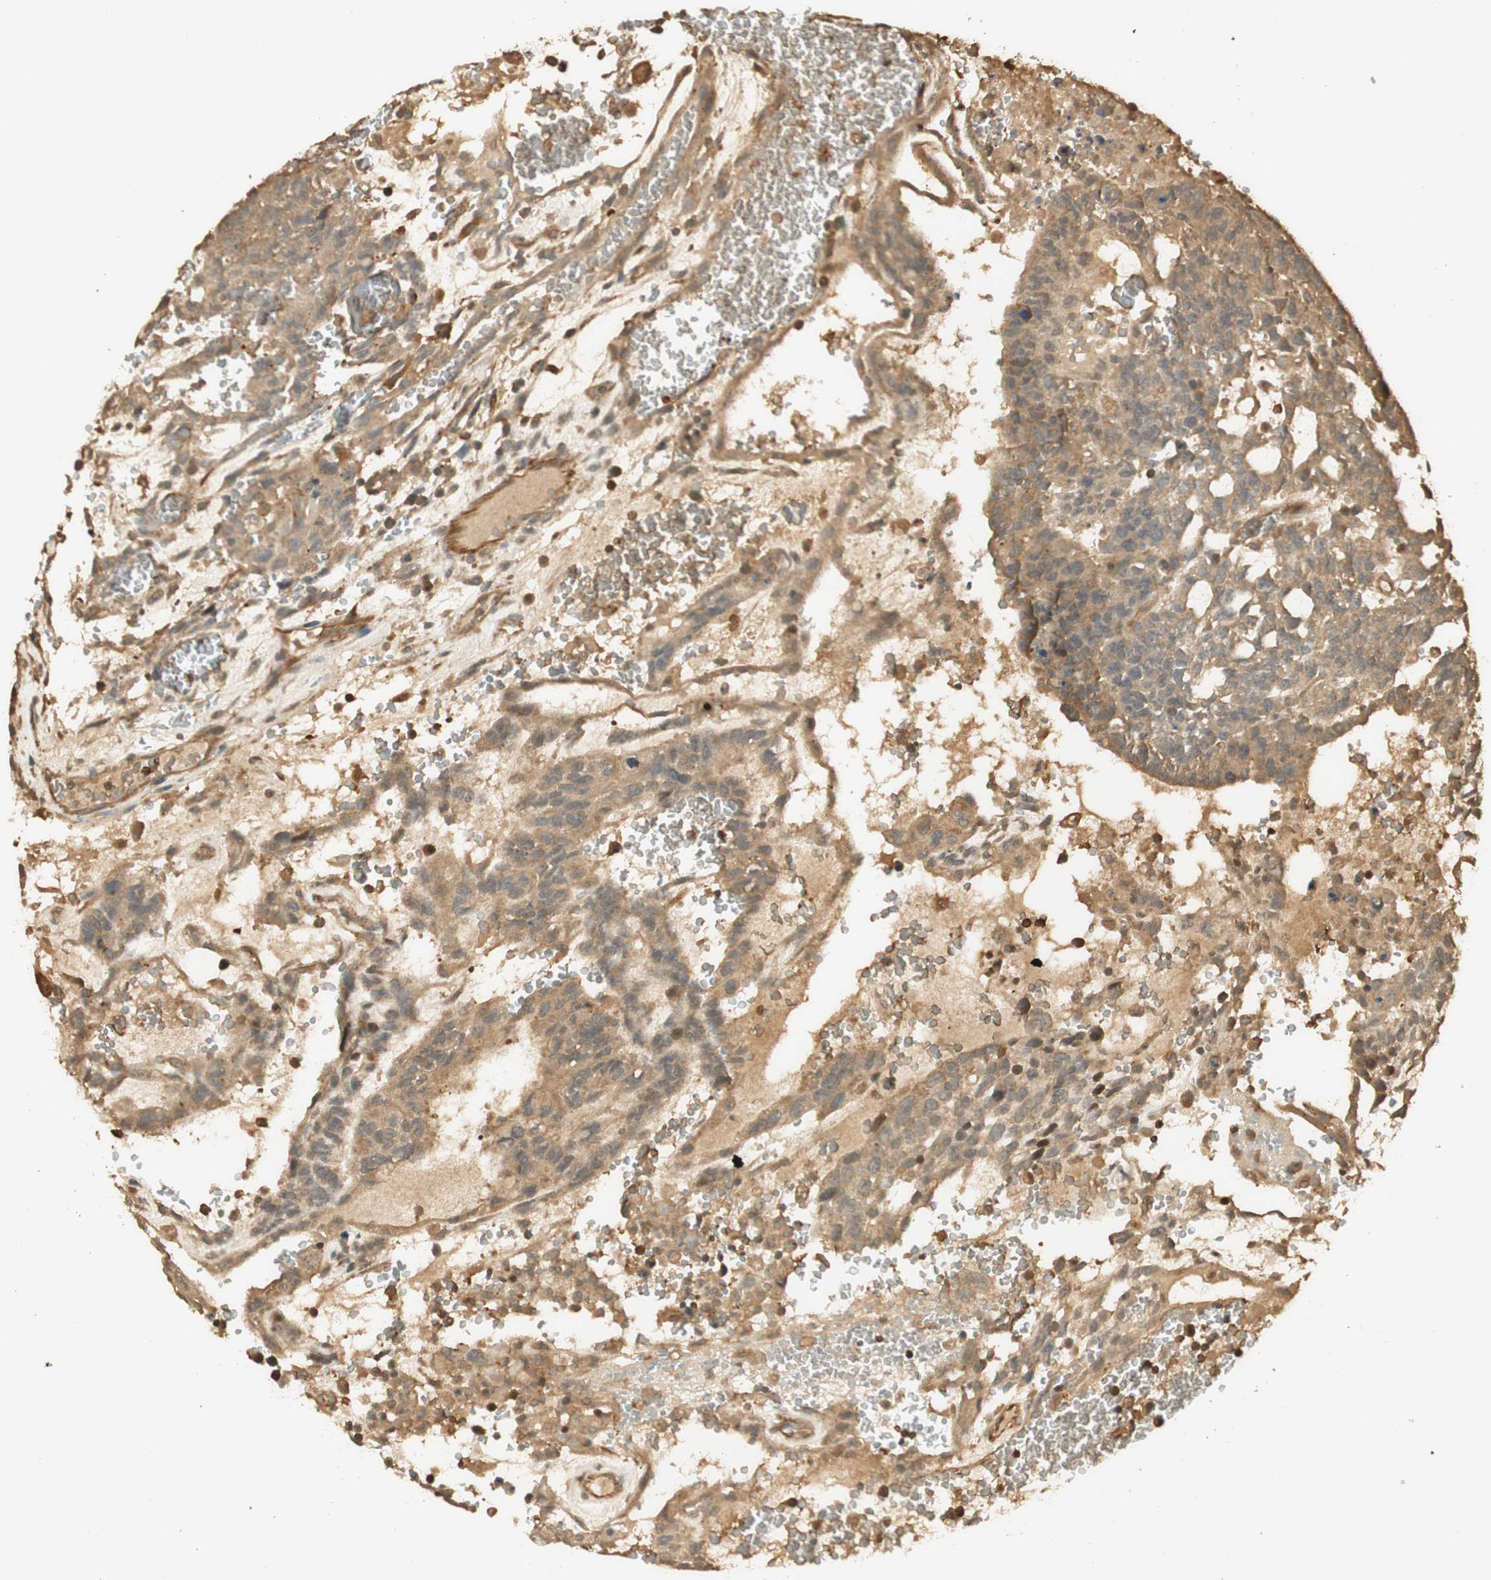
{"staining": {"intensity": "moderate", "quantity": ">75%", "location": "cytoplasmic/membranous"}, "tissue": "testis cancer", "cell_type": "Tumor cells", "image_type": "cancer", "snomed": [{"axis": "morphology", "description": "Seminoma, NOS"}, {"axis": "morphology", "description": "Carcinoma, Embryonal, NOS"}, {"axis": "topography", "description": "Testis"}], "caption": "This is an image of IHC staining of testis cancer (embryonal carcinoma), which shows moderate expression in the cytoplasmic/membranous of tumor cells.", "gene": "AGER", "patient": {"sex": "male", "age": 52}}